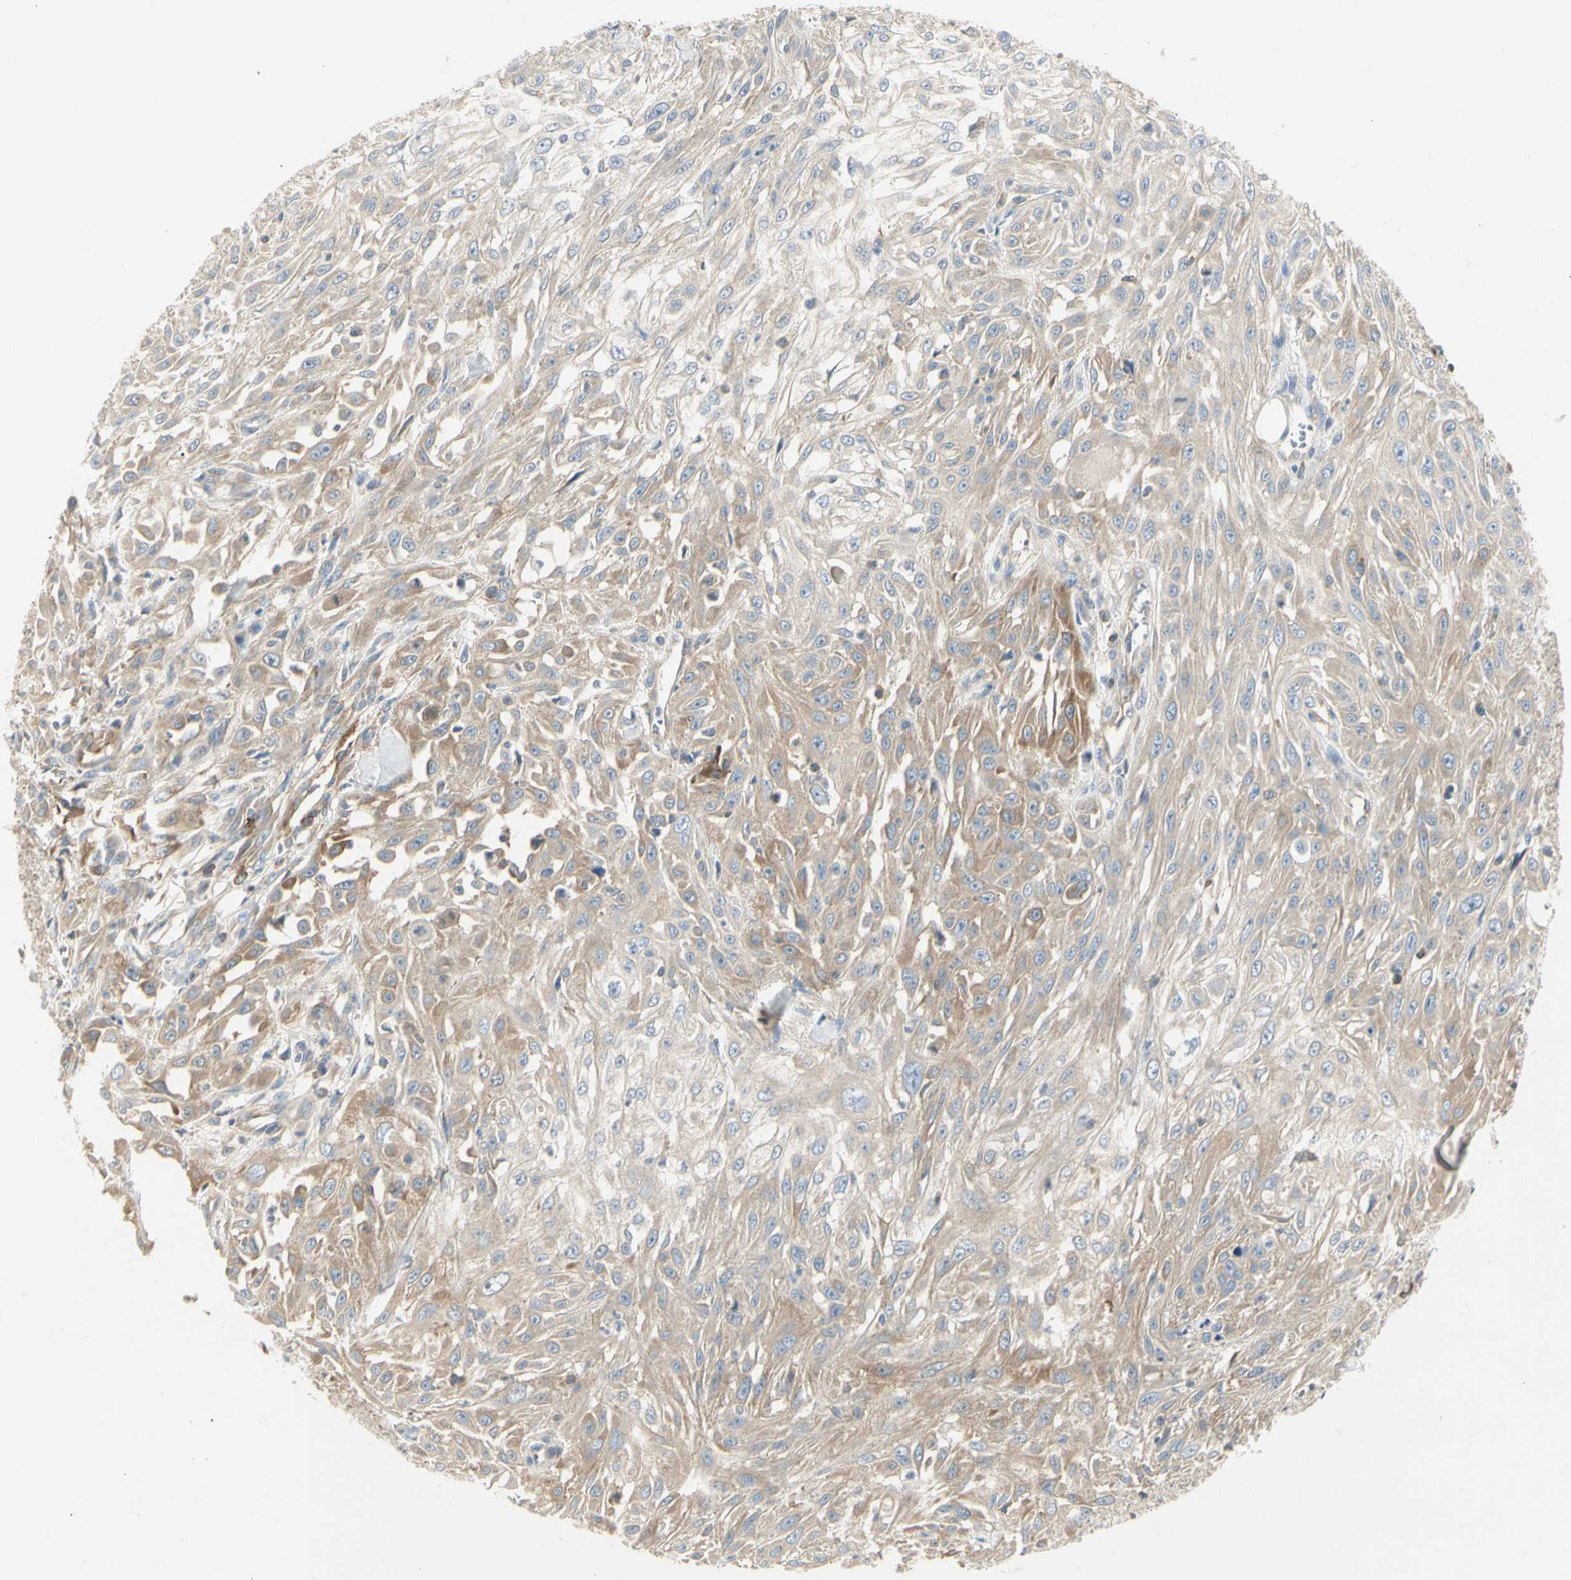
{"staining": {"intensity": "moderate", "quantity": ">75%", "location": "cytoplasmic/membranous"}, "tissue": "skin cancer", "cell_type": "Tumor cells", "image_type": "cancer", "snomed": [{"axis": "morphology", "description": "Squamous cell carcinoma, NOS"}, {"axis": "topography", "description": "Skin"}], "caption": "Immunohistochemistry staining of squamous cell carcinoma (skin), which displays medium levels of moderate cytoplasmic/membranous staining in about >75% of tumor cells indicating moderate cytoplasmic/membranous protein positivity. The staining was performed using DAB (3,3'-diaminobenzidine) (brown) for protein detection and nuclei were counterstained in hematoxylin (blue).", "gene": "NFKB2", "patient": {"sex": "male", "age": 75}}